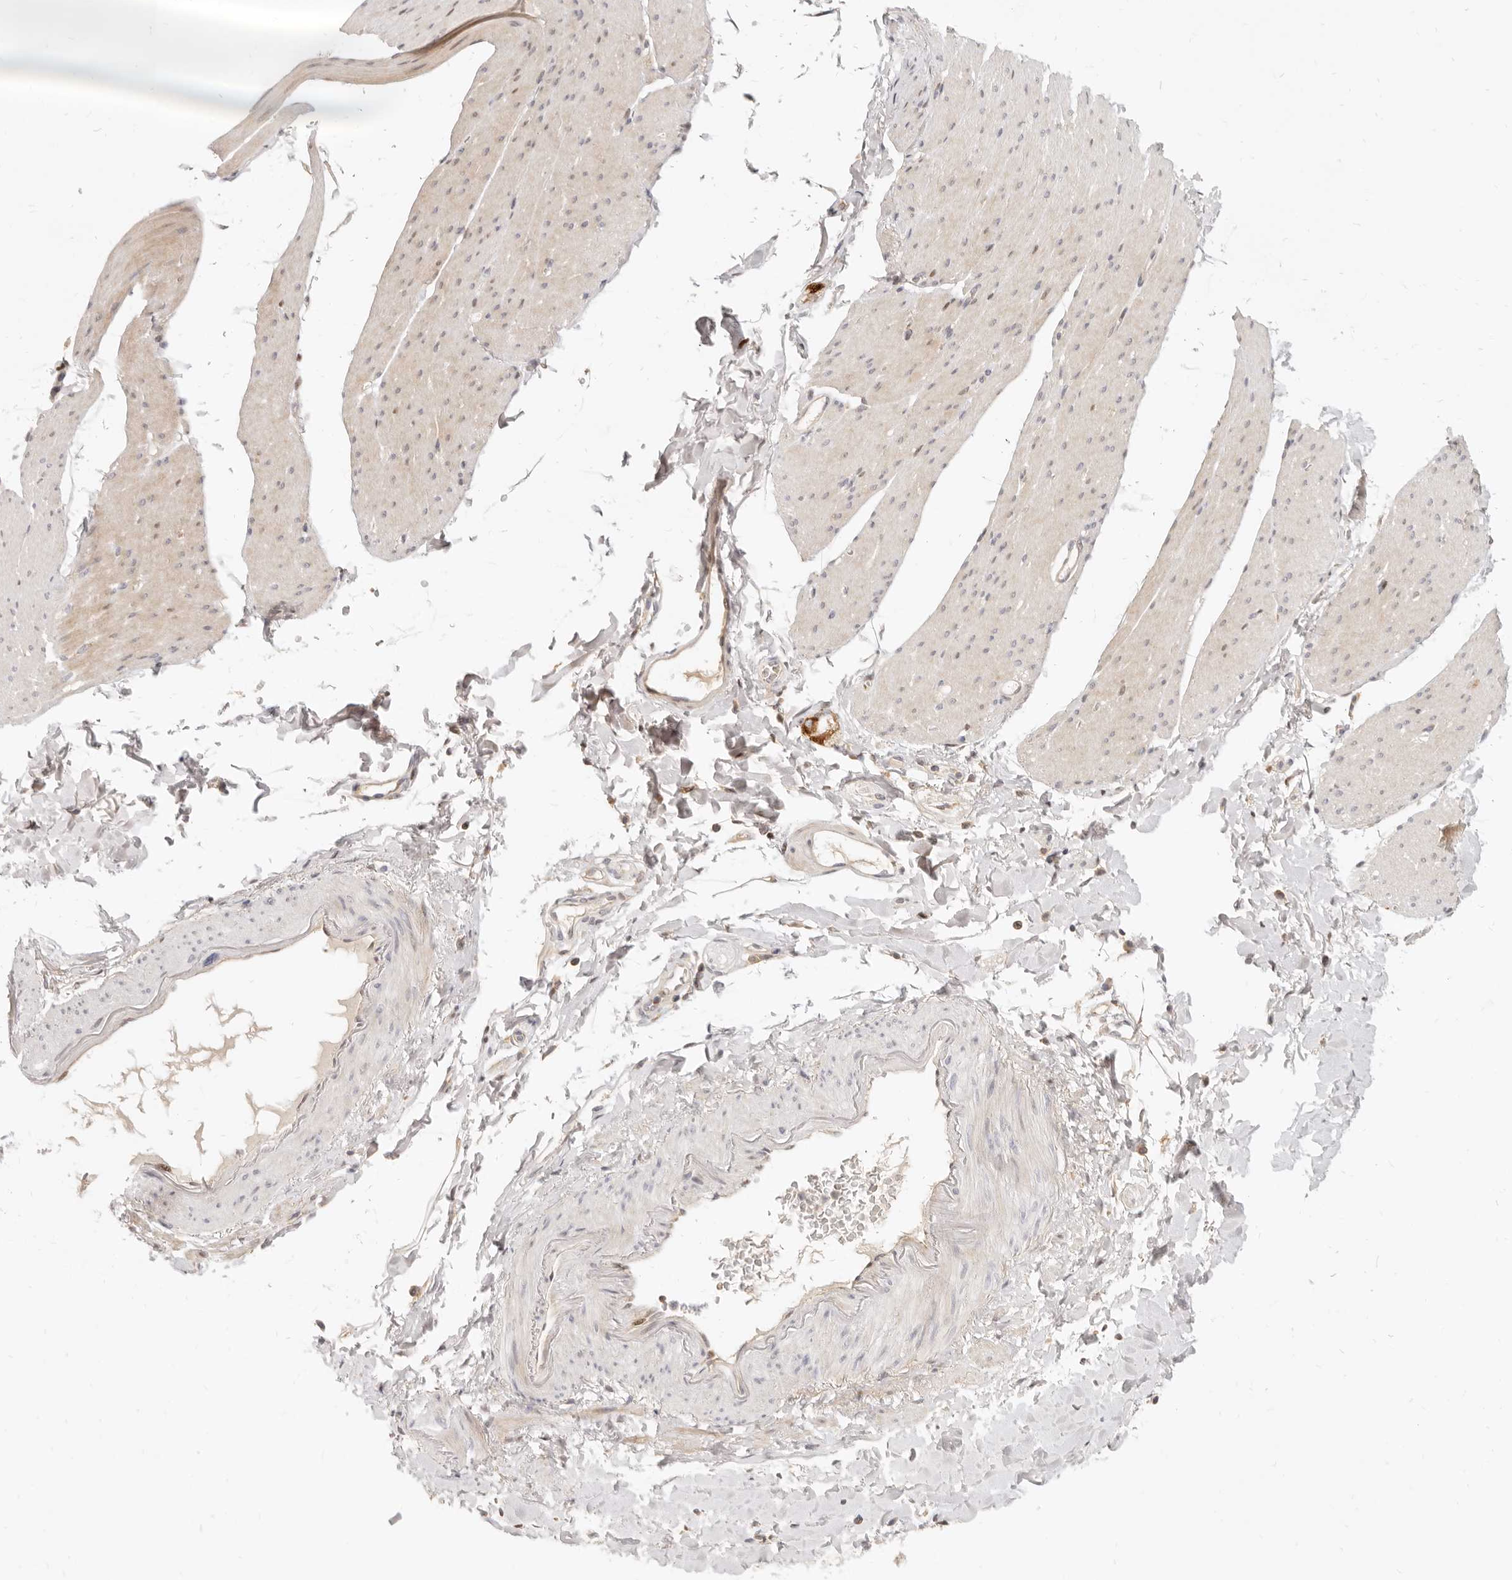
{"staining": {"intensity": "weak", "quantity": "<25%", "location": "cytoplasmic/membranous"}, "tissue": "smooth muscle", "cell_type": "Smooth muscle cells", "image_type": "normal", "snomed": [{"axis": "morphology", "description": "Normal tissue, NOS"}, {"axis": "topography", "description": "Smooth muscle"}, {"axis": "topography", "description": "Small intestine"}], "caption": "Immunohistochemistry histopathology image of unremarkable smooth muscle: human smooth muscle stained with DAB (3,3'-diaminobenzidine) demonstrates no significant protein staining in smooth muscle cells.", "gene": "LTB4R2", "patient": {"sex": "female", "age": 84}}